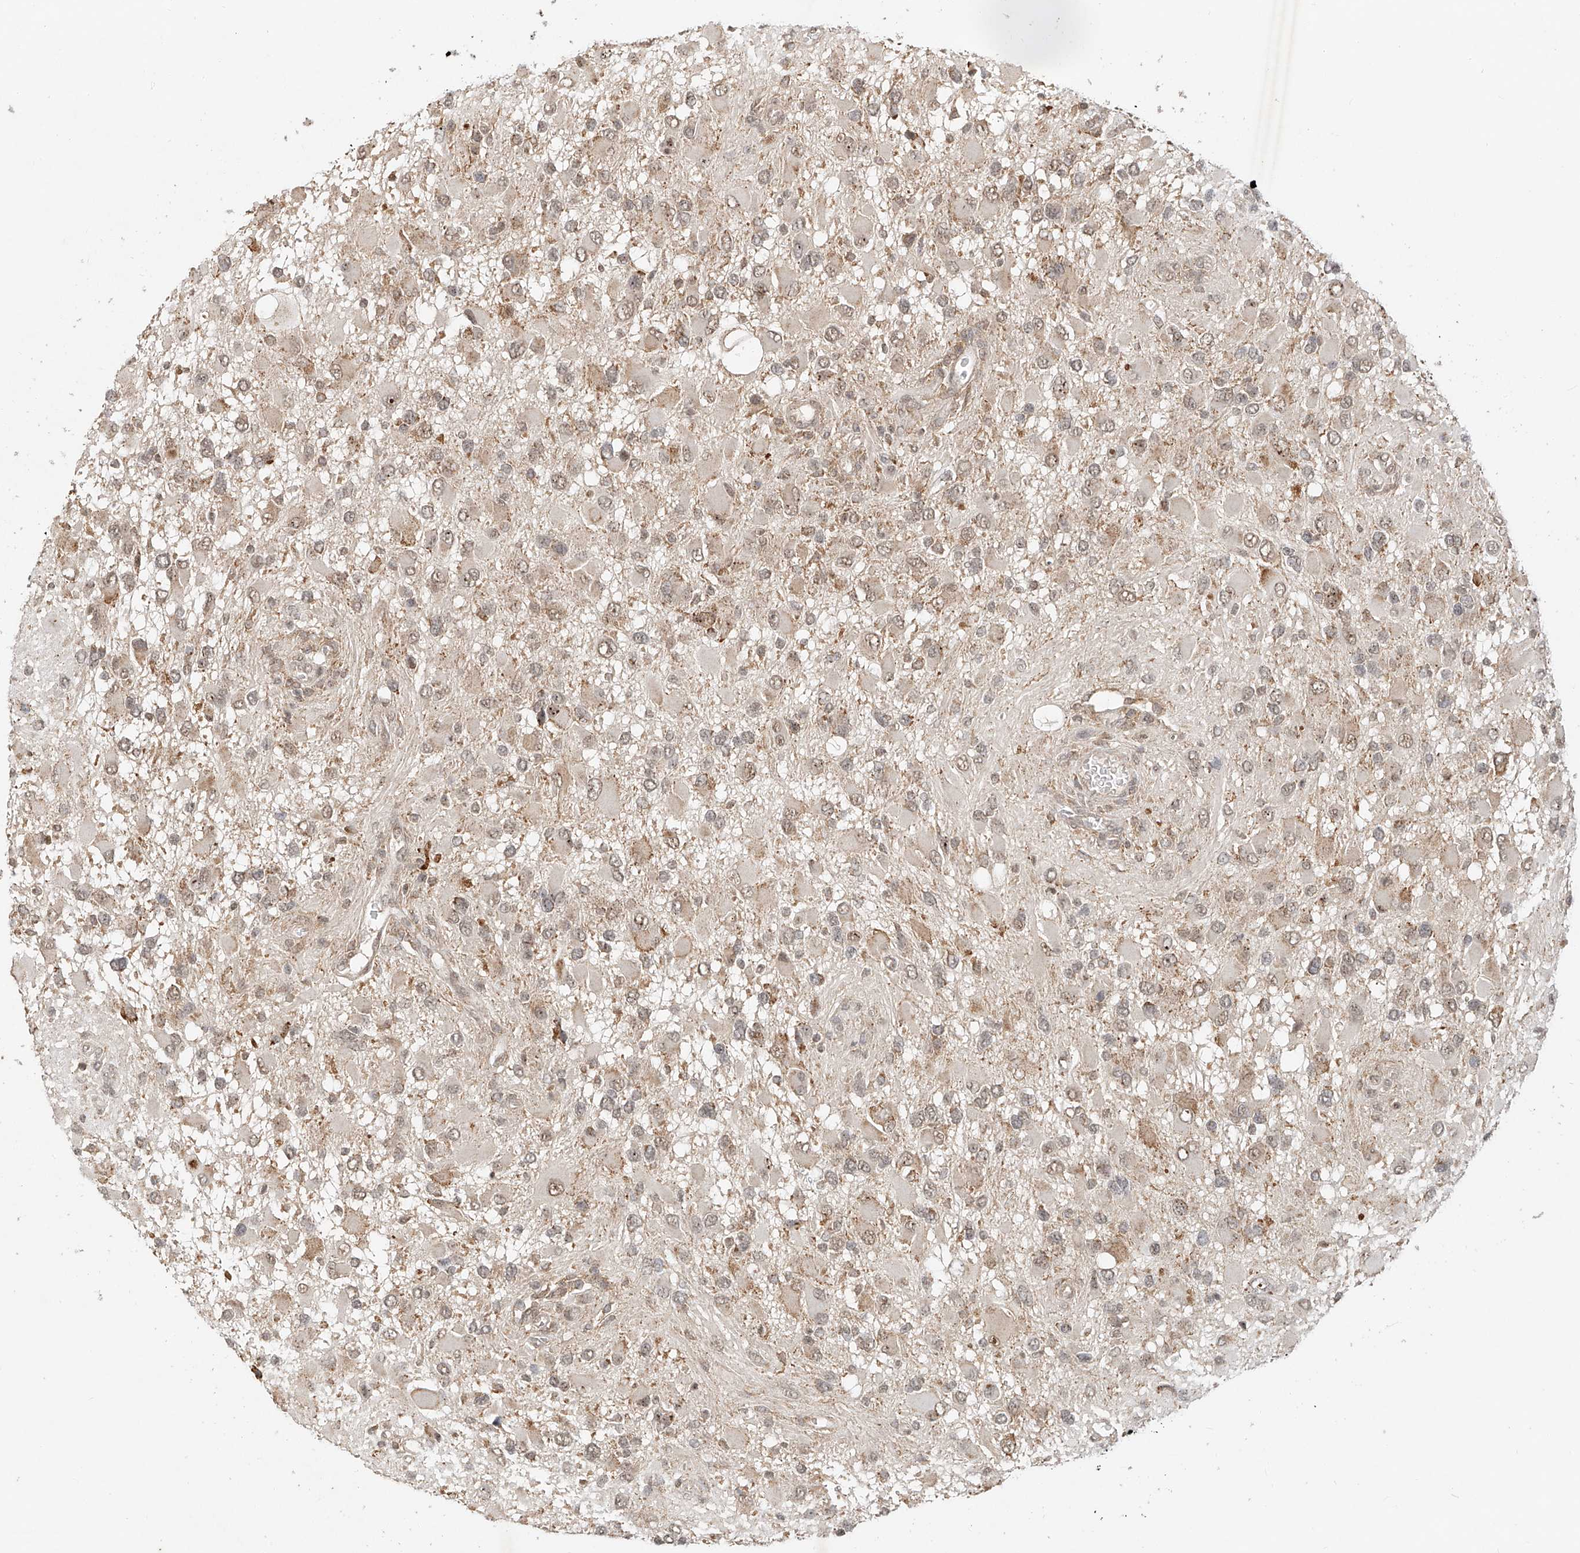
{"staining": {"intensity": "weak", "quantity": "<25%", "location": "cytoplasmic/membranous,nuclear"}, "tissue": "glioma", "cell_type": "Tumor cells", "image_type": "cancer", "snomed": [{"axis": "morphology", "description": "Glioma, malignant, High grade"}, {"axis": "topography", "description": "Brain"}], "caption": "IHC image of neoplastic tissue: high-grade glioma (malignant) stained with DAB exhibits no significant protein staining in tumor cells.", "gene": "SYTL3", "patient": {"sex": "male", "age": 53}}